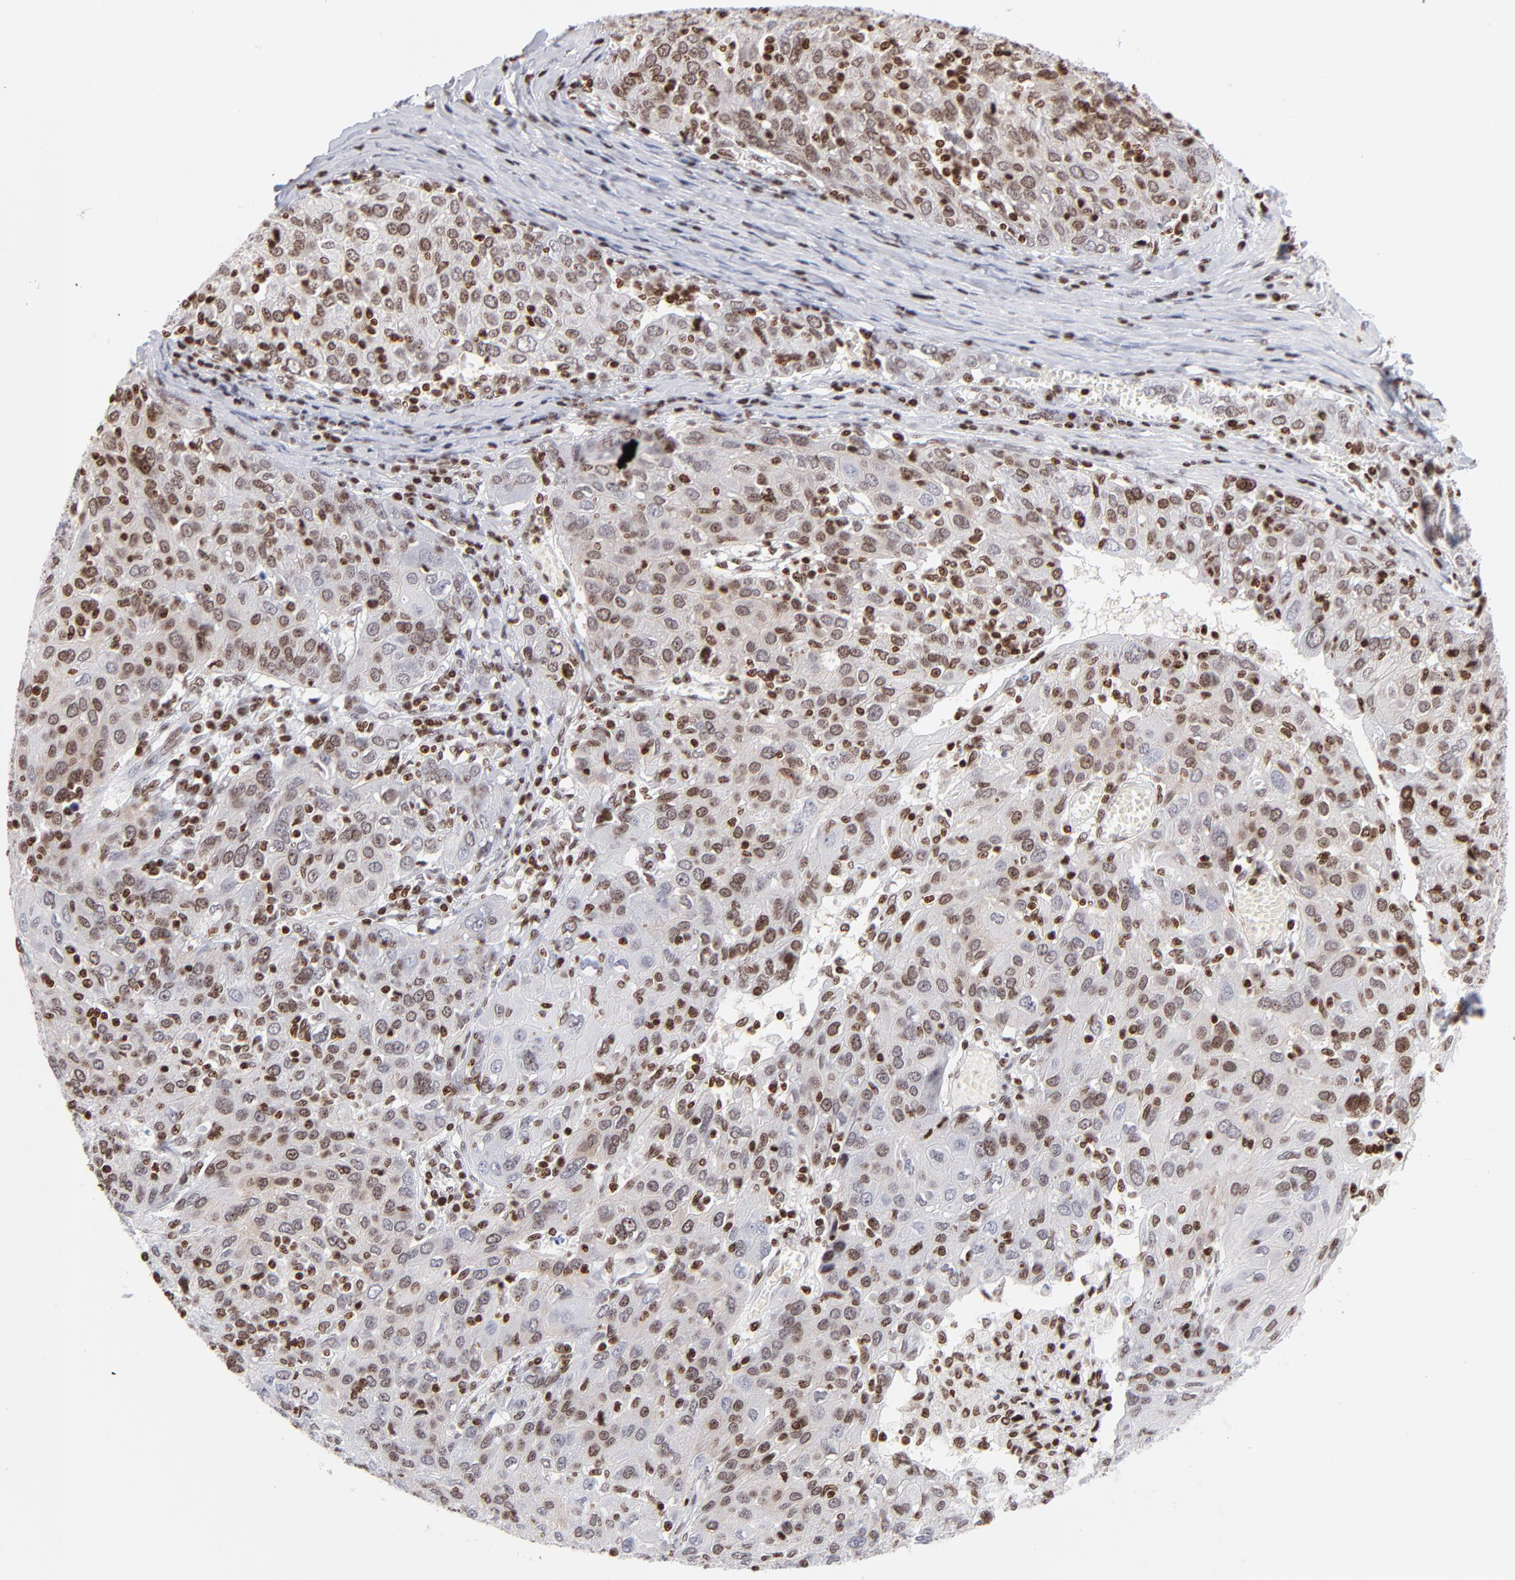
{"staining": {"intensity": "weak", "quantity": ">75%", "location": "nuclear"}, "tissue": "ovarian cancer", "cell_type": "Tumor cells", "image_type": "cancer", "snomed": [{"axis": "morphology", "description": "Carcinoma, endometroid"}, {"axis": "topography", "description": "Ovary"}], "caption": "A high-resolution micrograph shows immunohistochemistry (IHC) staining of ovarian cancer (endometroid carcinoma), which displays weak nuclear expression in approximately >75% of tumor cells. Using DAB (brown) and hematoxylin (blue) stains, captured at high magnification using brightfield microscopy.", "gene": "RTL4", "patient": {"sex": "female", "age": 50}}